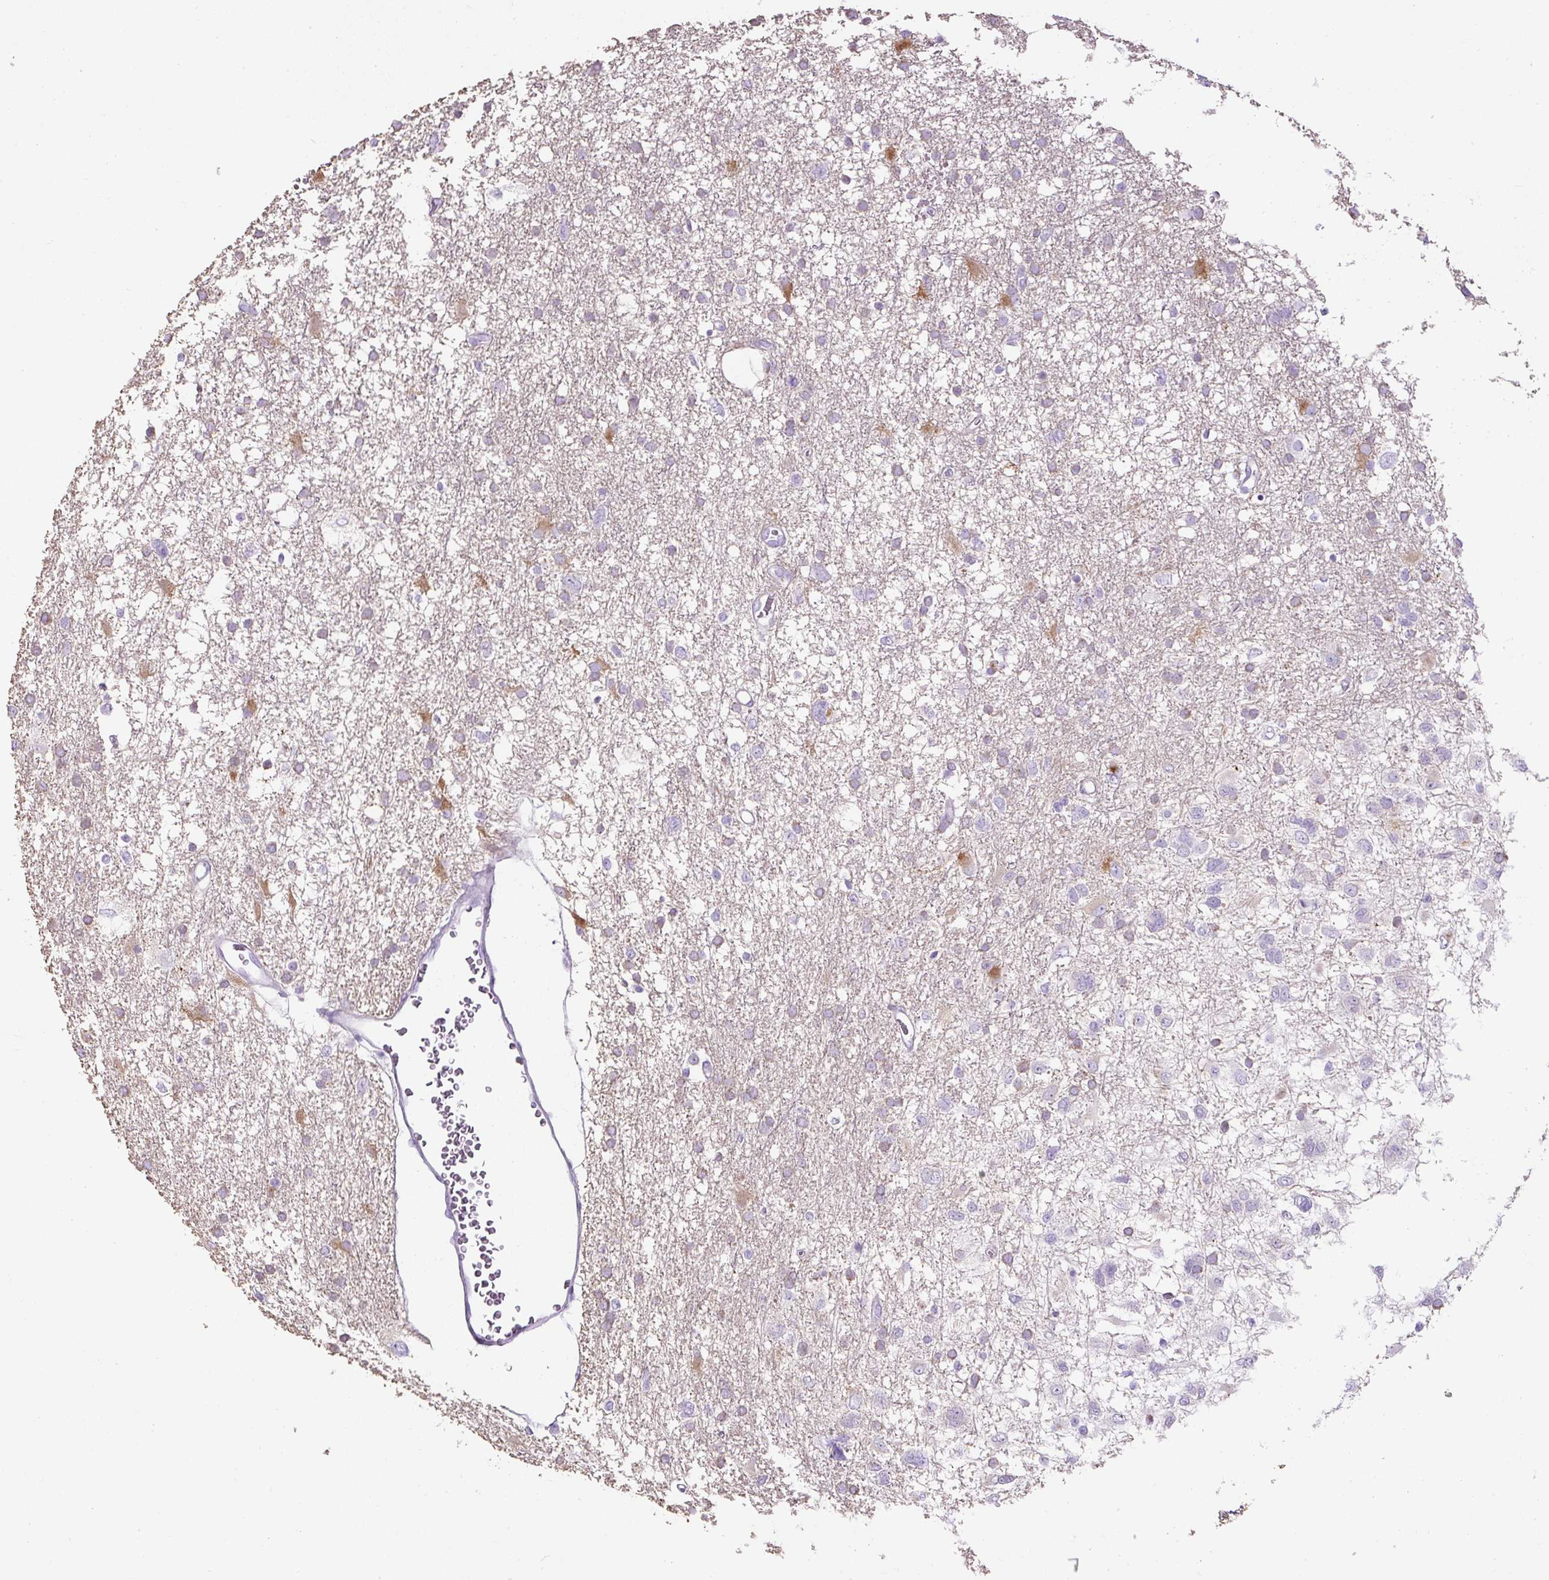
{"staining": {"intensity": "negative", "quantity": "none", "location": "none"}, "tissue": "glioma", "cell_type": "Tumor cells", "image_type": "cancer", "snomed": [{"axis": "morphology", "description": "Glioma, malignant, High grade"}, {"axis": "topography", "description": "Brain"}], "caption": "A photomicrograph of human malignant glioma (high-grade) is negative for staining in tumor cells. (Brightfield microscopy of DAB IHC at high magnification).", "gene": "C2CD4C", "patient": {"sex": "male", "age": 61}}